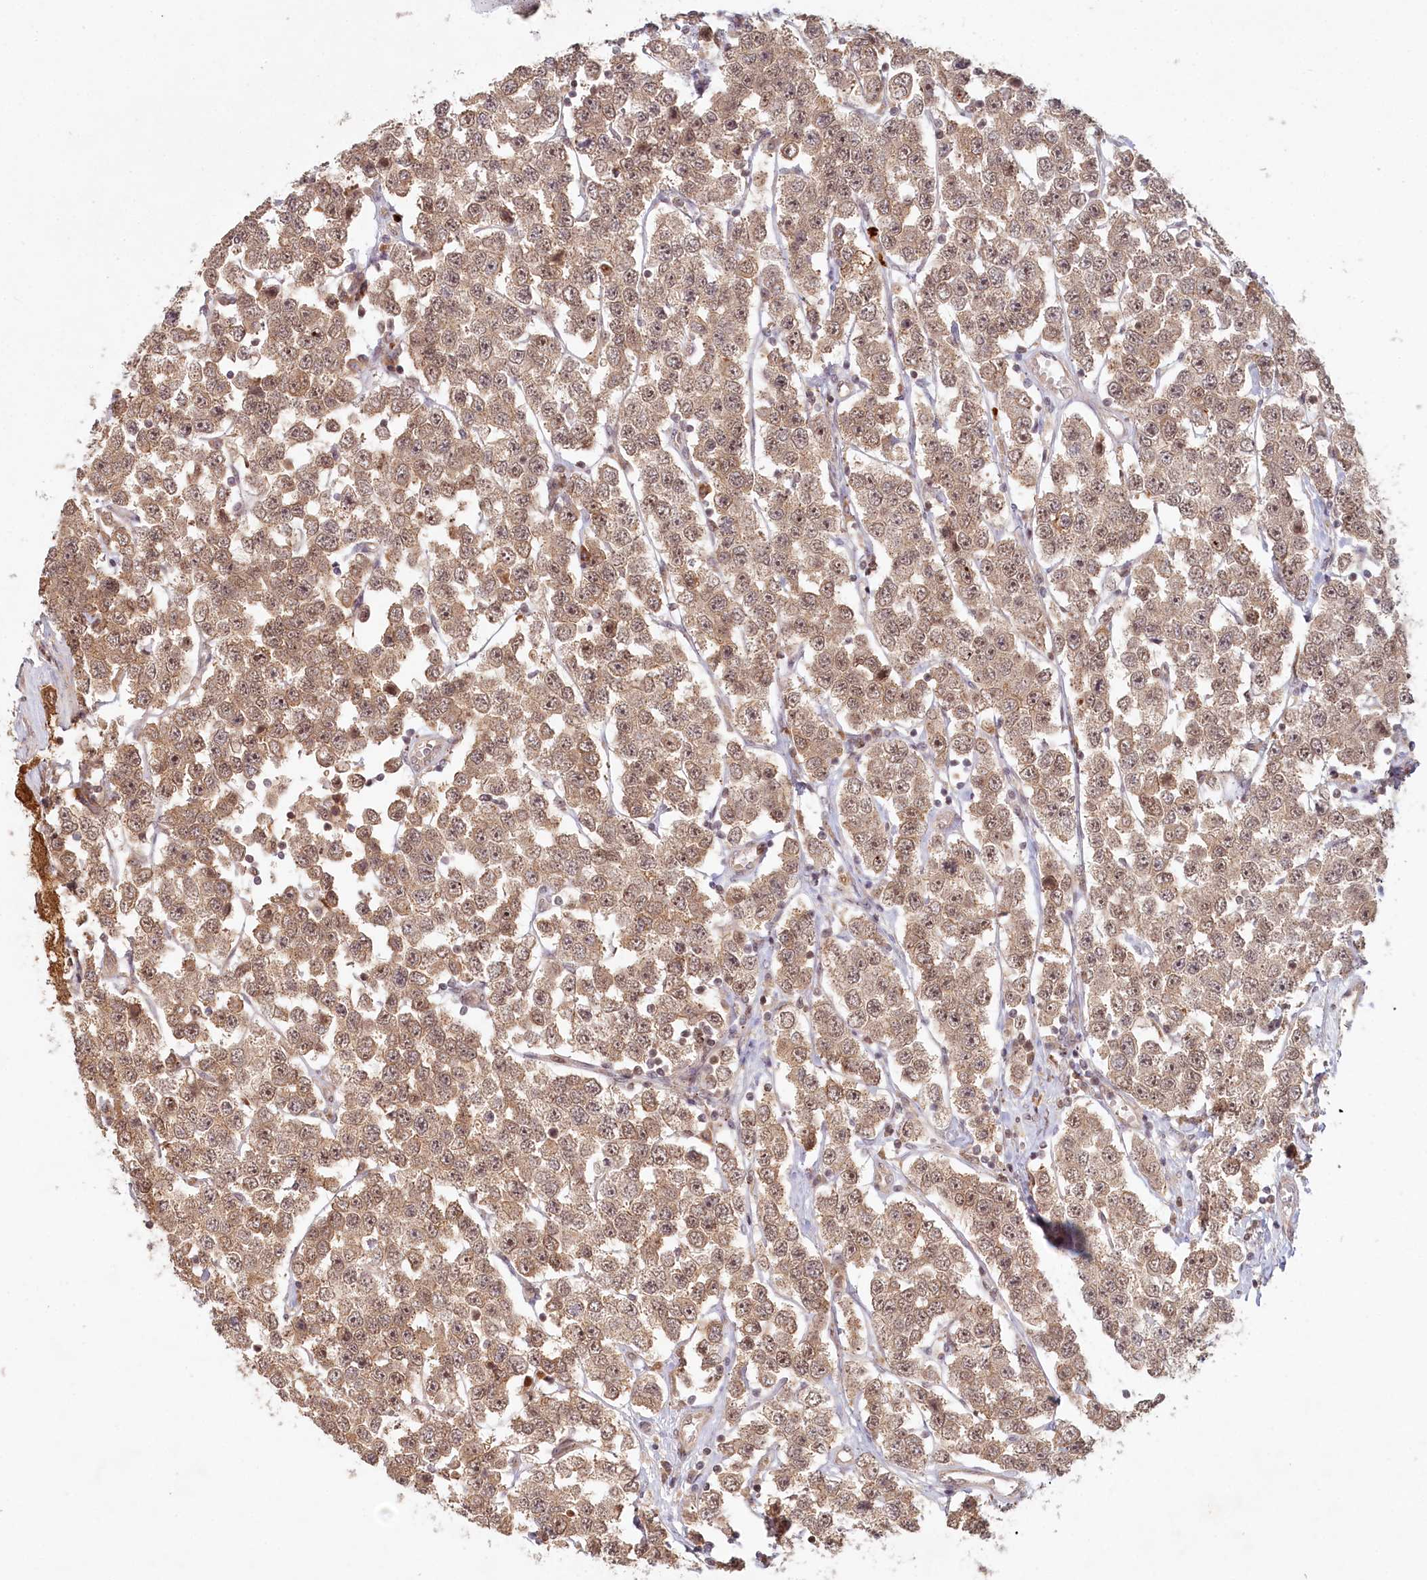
{"staining": {"intensity": "moderate", "quantity": ">75%", "location": "cytoplasmic/membranous,nuclear"}, "tissue": "testis cancer", "cell_type": "Tumor cells", "image_type": "cancer", "snomed": [{"axis": "morphology", "description": "Seminoma, NOS"}, {"axis": "topography", "description": "Testis"}], "caption": "Human testis seminoma stained for a protein (brown) reveals moderate cytoplasmic/membranous and nuclear positive staining in approximately >75% of tumor cells.", "gene": "WAPL", "patient": {"sex": "male", "age": 28}}